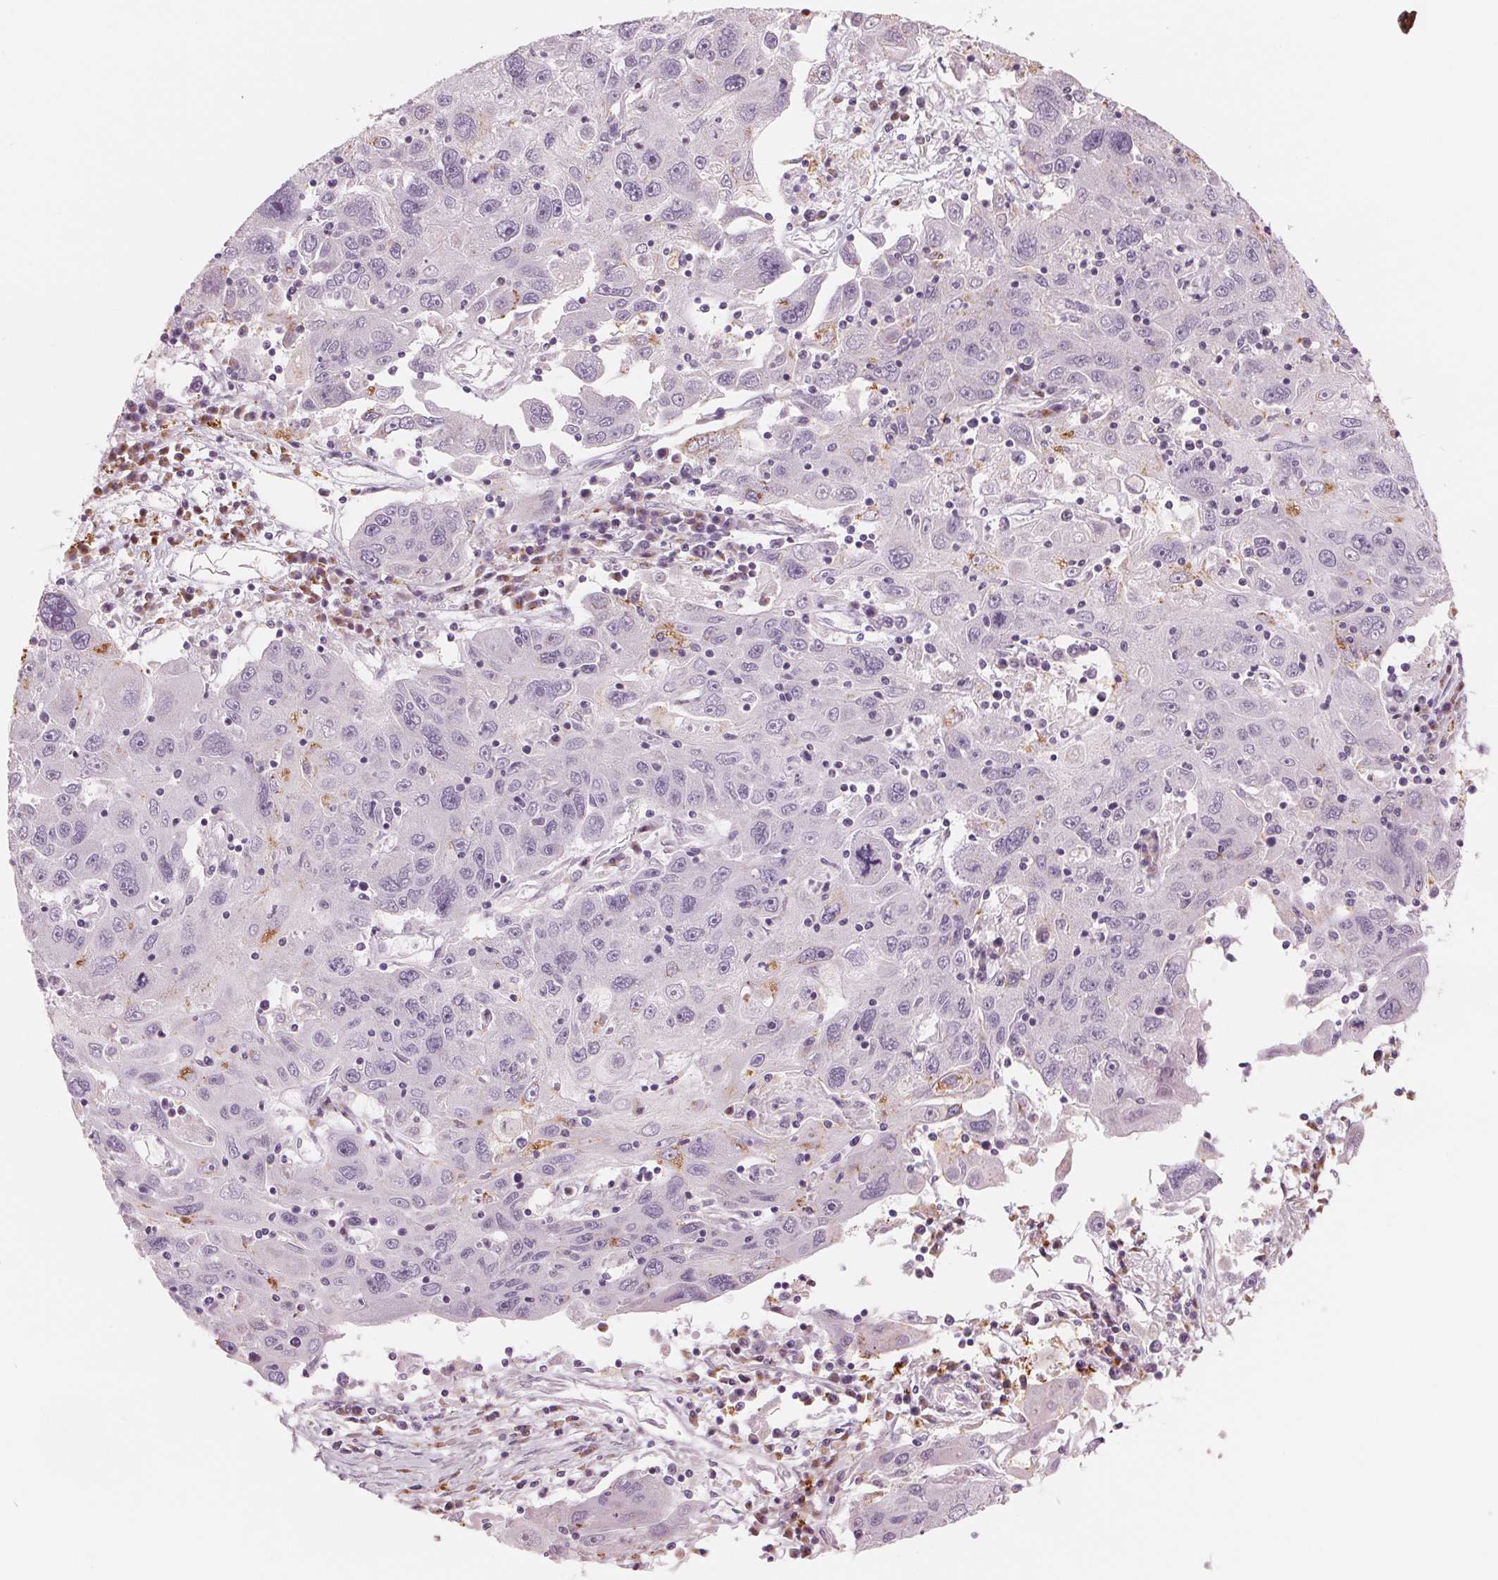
{"staining": {"intensity": "negative", "quantity": "none", "location": "none"}, "tissue": "stomach cancer", "cell_type": "Tumor cells", "image_type": "cancer", "snomed": [{"axis": "morphology", "description": "Adenocarcinoma, NOS"}, {"axis": "topography", "description": "Stomach"}], "caption": "High power microscopy image of an immunohistochemistry (IHC) histopathology image of stomach adenocarcinoma, revealing no significant expression in tumor cells.", "gene": "IL9R", "patient": {"sex": "male", "age": 56}}